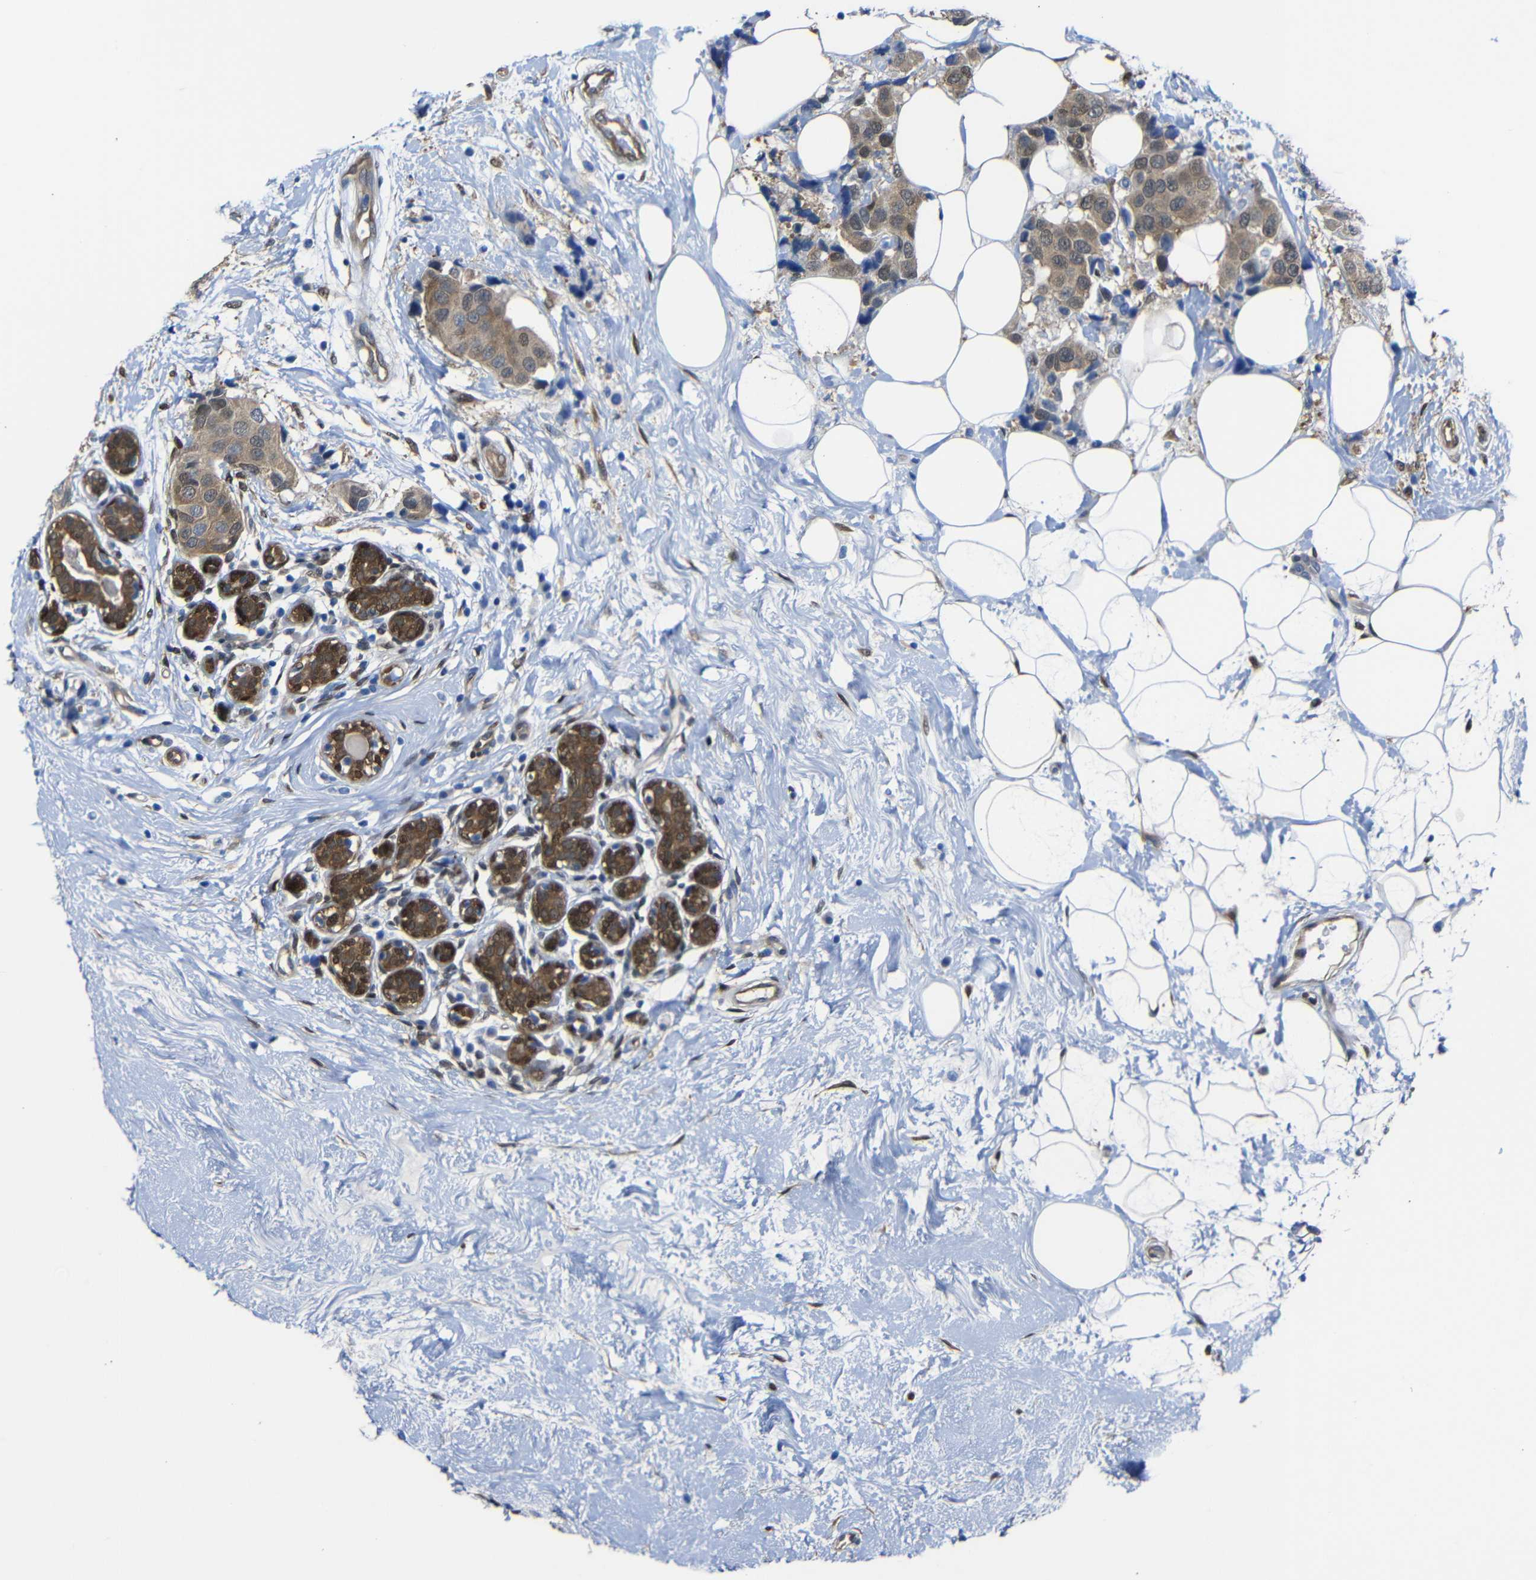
{"staining": {"intensity": "moderate", "quantity": ">75%", "location": "cytoplasmic/membranous"}, "tissue": "breast cancer", "cell_type": "Tumor cells", "image_type": "cancer", "snomed": [{"axis": "morphology", "description": "Normal tissue, NOS"}, {"axis": "morphology", "description": "Duct carcinoma"}, {"axis": "topography", "description": "Breast"}], "caption": "Moderate cytoplasmic/membranous staining is appreciated in about >75% of tumor cells in breast invasive ductal carcinoma. (Brightfield microscopy of DAB IHC at high magnification).", "gene": "YAP1", "patient": {"sex": "female", "age": 39}}